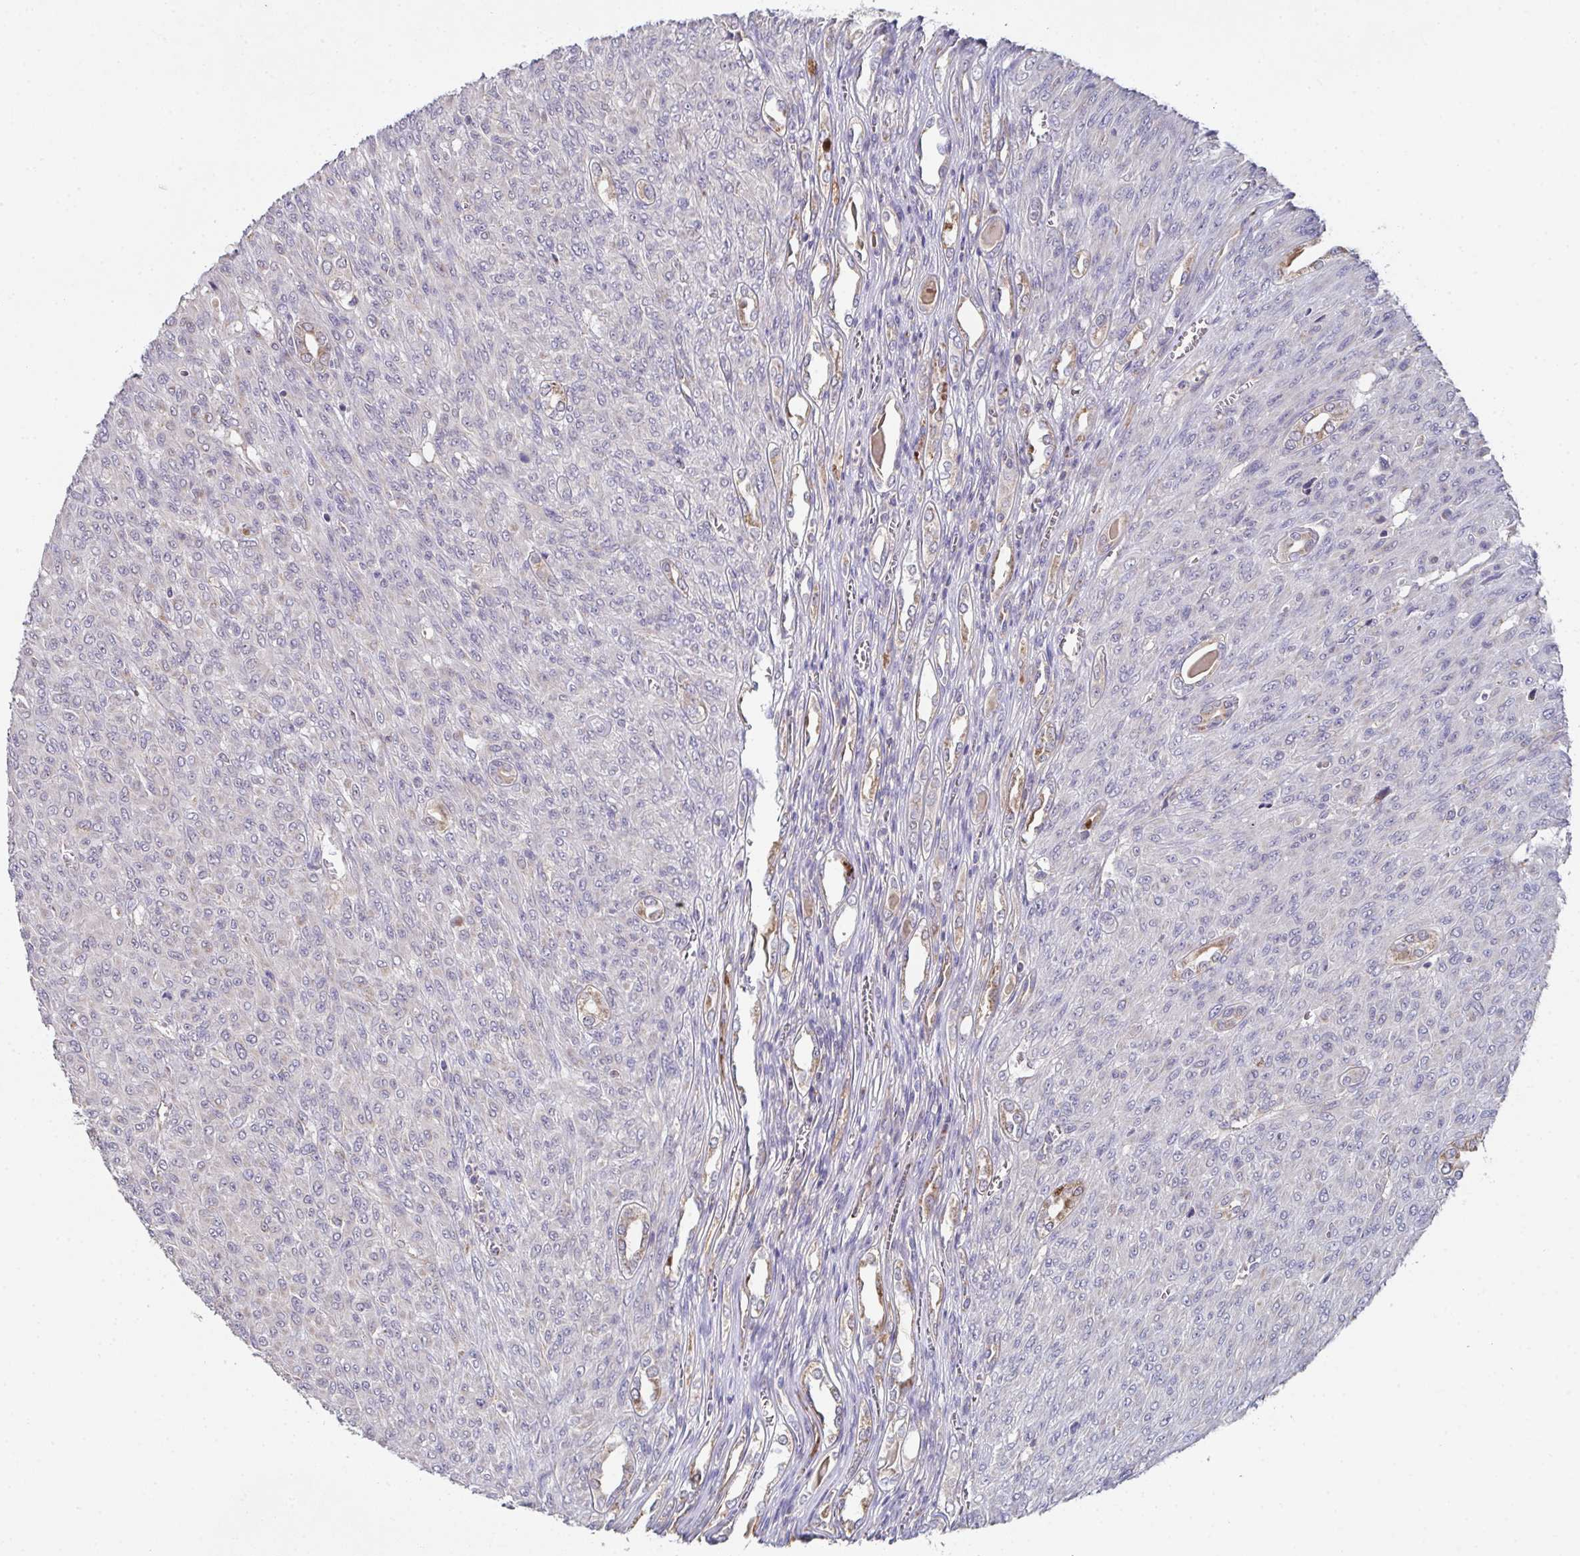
{"staining": {"intensity": "negative", "quantity": "none", "location": "none"}, "tissue": "renal cancer", "cell_type": "Tumor cells", "image_type": "cancer", "snomed": [{"axis": "morphology", "description": "Adenocarcinoma, NOS"}, {"axis": "topography", "description": "Kidney"}], "caption": "Protein analysis of renal cancer (adenocarcinoma) displays no significant positivity in tumor cells.", "gene": "MT-ND3", "patient": {"sex": "male", "age": 58}}